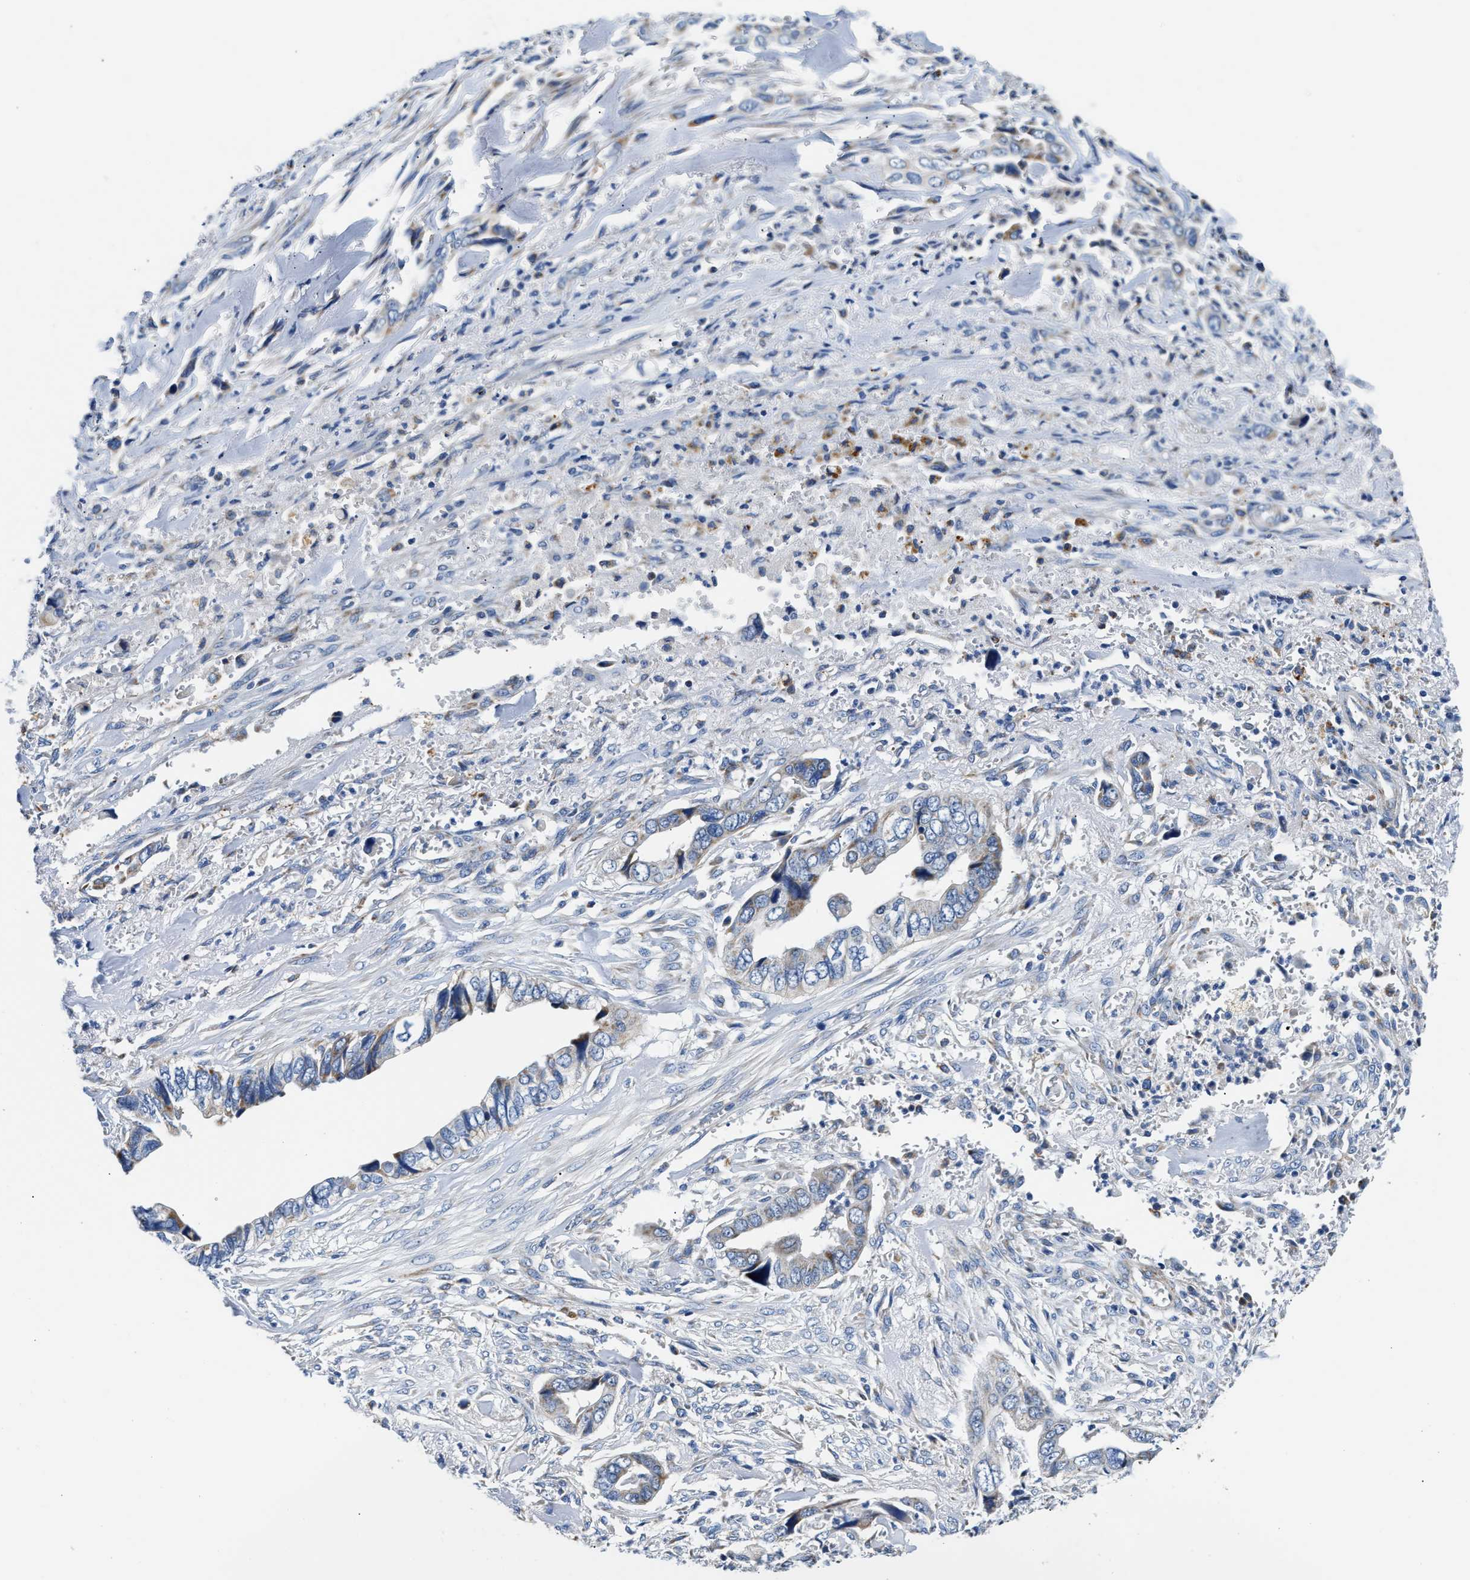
{"staining": {"intensity": "weak", "quantity": "<25%", "location": "cytoplasmic/membranous"}, "tissue": "liver cancer", "cell_type": "Tumor cells", "image_type": "cancer", "snomed": [{"axis": "morphology", "description": "Cholangiocarcinoma"}, {"axis": "topography", "description": "Liver"}], "caption": "Cholangiocarcinoma (liver) stained for a protein using immunohistochemistry (IHC) demonstrates no positivity tumor cells.", "gene": "ACADVL", "patient": {"sex": "female", "age": 79}}